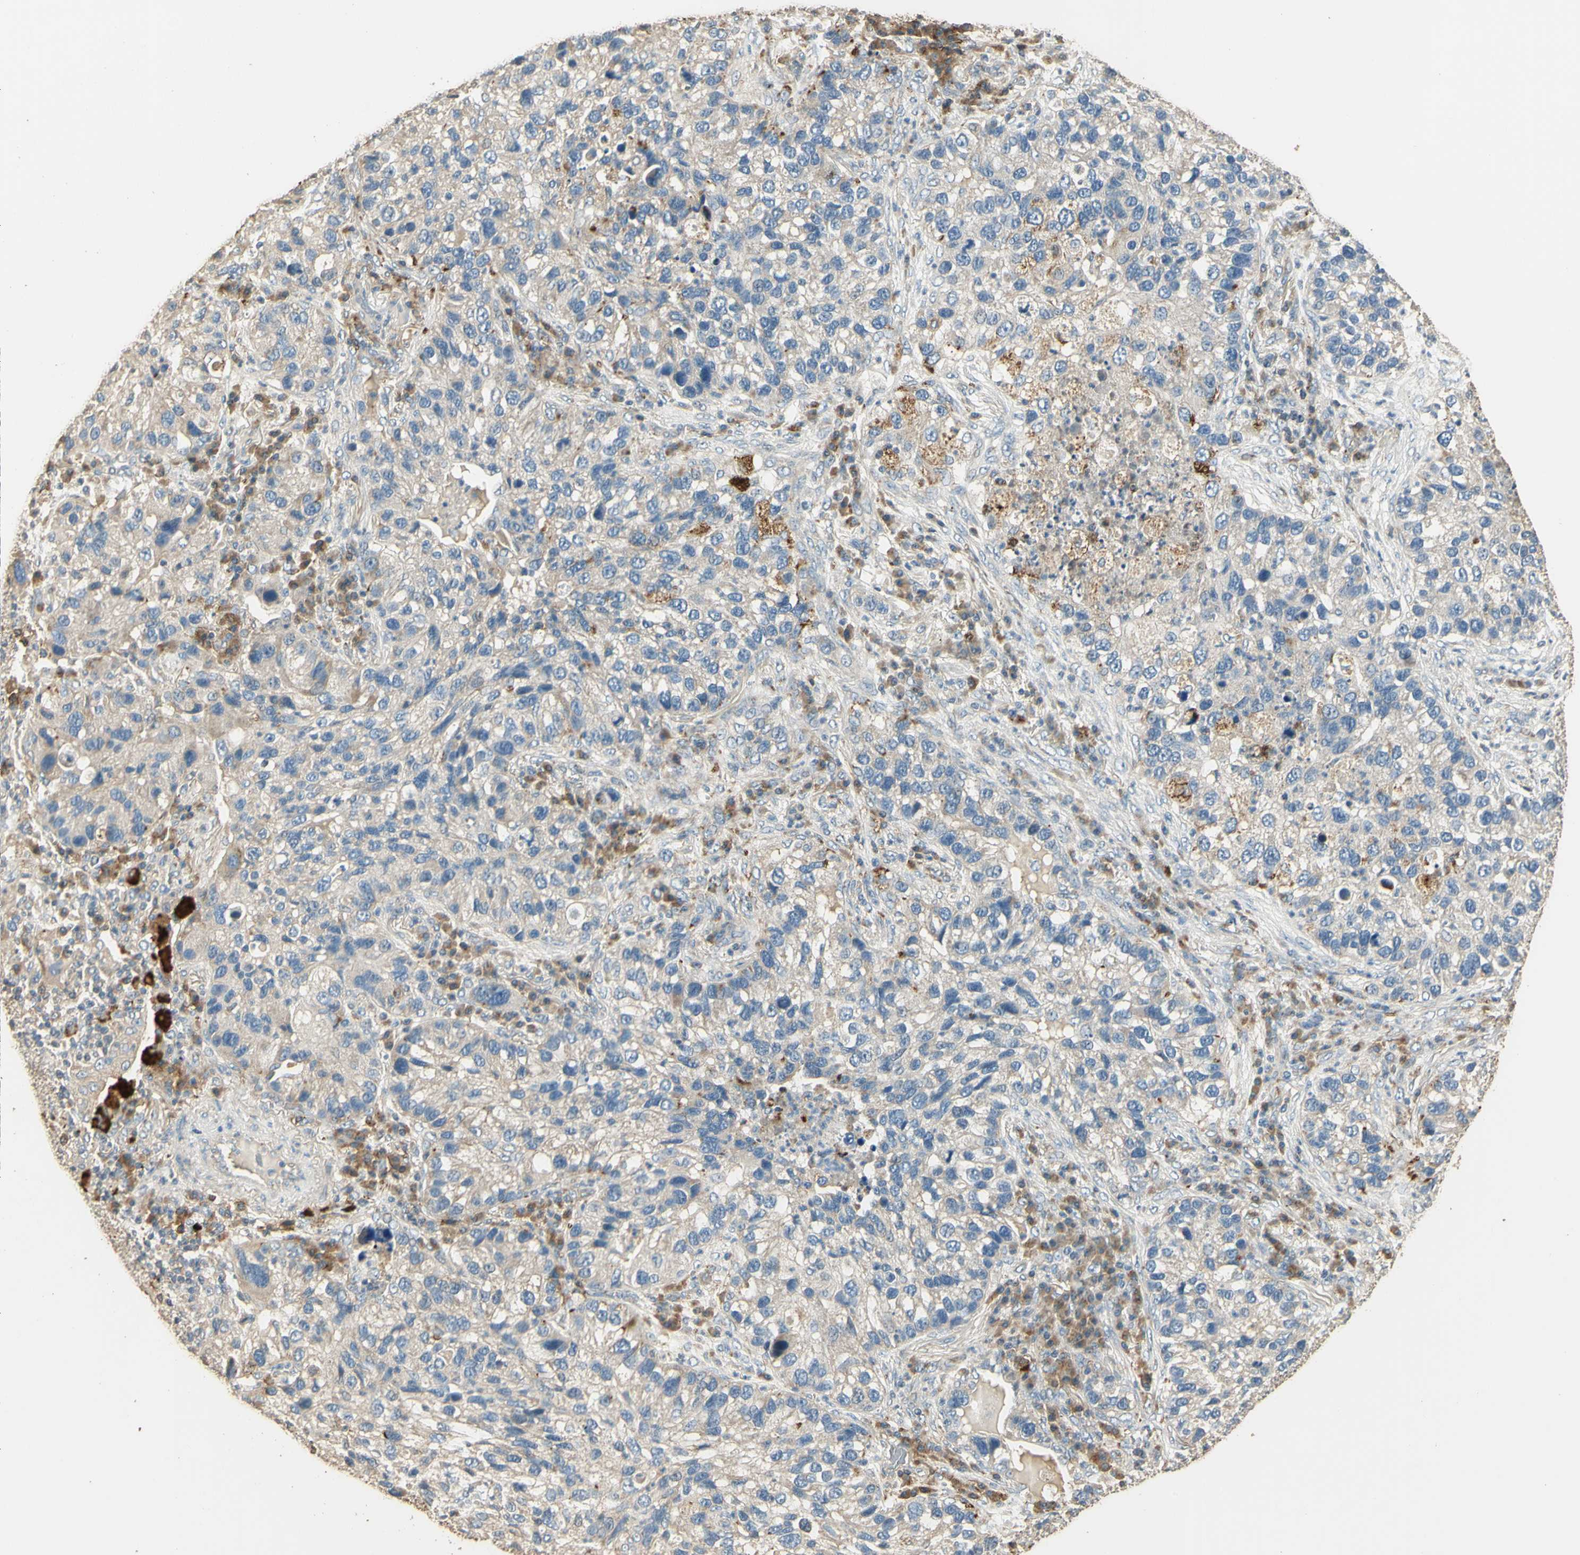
{"staining": {"intensity": "negative", "quantity": "none", "location": "none"}, "tissue": "lung cancer", "cell_type": "Tumor cells", "image_type": "cancer", "snomed": [{"axis": "morphology", "description": "Normal tissue, NOS"}, {"axis": "morphology", "description": "Adenocarcinoma, NOS"}, {"axis": "topography", "description": "Bronchus"}, {"axis": "topography", "description": "Lung"}], "caption": "Immunohistochemical staining of human lung cancer (adenocarcinoma) demonstrates no significant expression in tumor cells.", "gene": "ARHGEF17", "patient": {"sex": "male", "age": 54}}